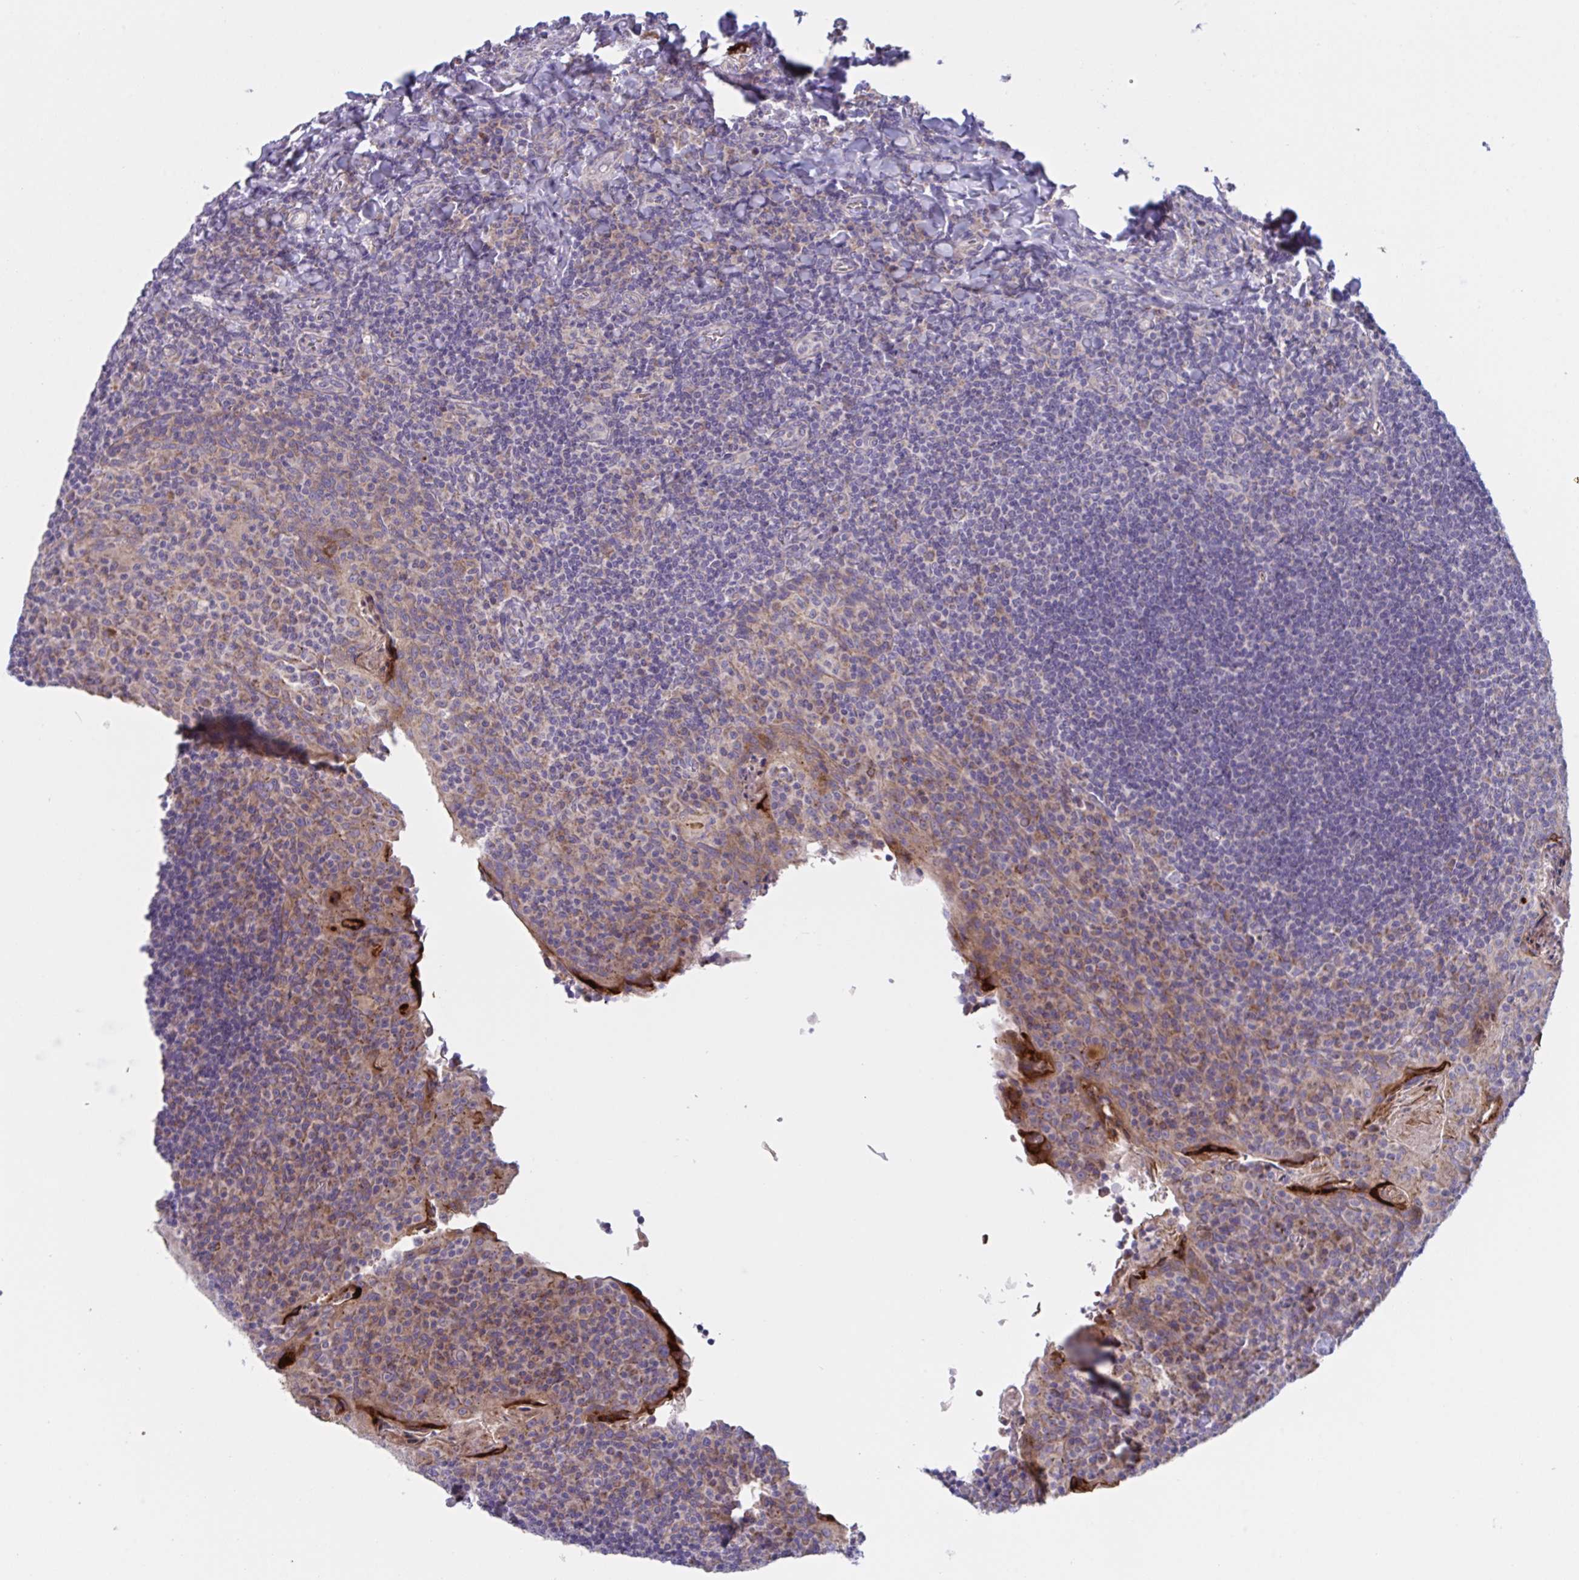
{"staining": {"intensity": "negative", "quantity": "none", "location": "none"}, "tissue": "tonsil", "cell_type": "Non-germinal center cells", "image_type": "normal", "snomed": [{"axis": "morphology", "description": "Normal tissue, NOS"}, {"axis": "topography", "description": "Tonsil"}], "caption": "Immunohistochemistry (IHC) of benign human tonsil exhibits no positivity in non-germinal center cells. (DAB (3,3'-diaminobenzidine) immunohistochemistry visualized using brightfield microscopy, high magnification).", "gene": "MRPS2", "patient": {"sex": "male", "age": 17}}